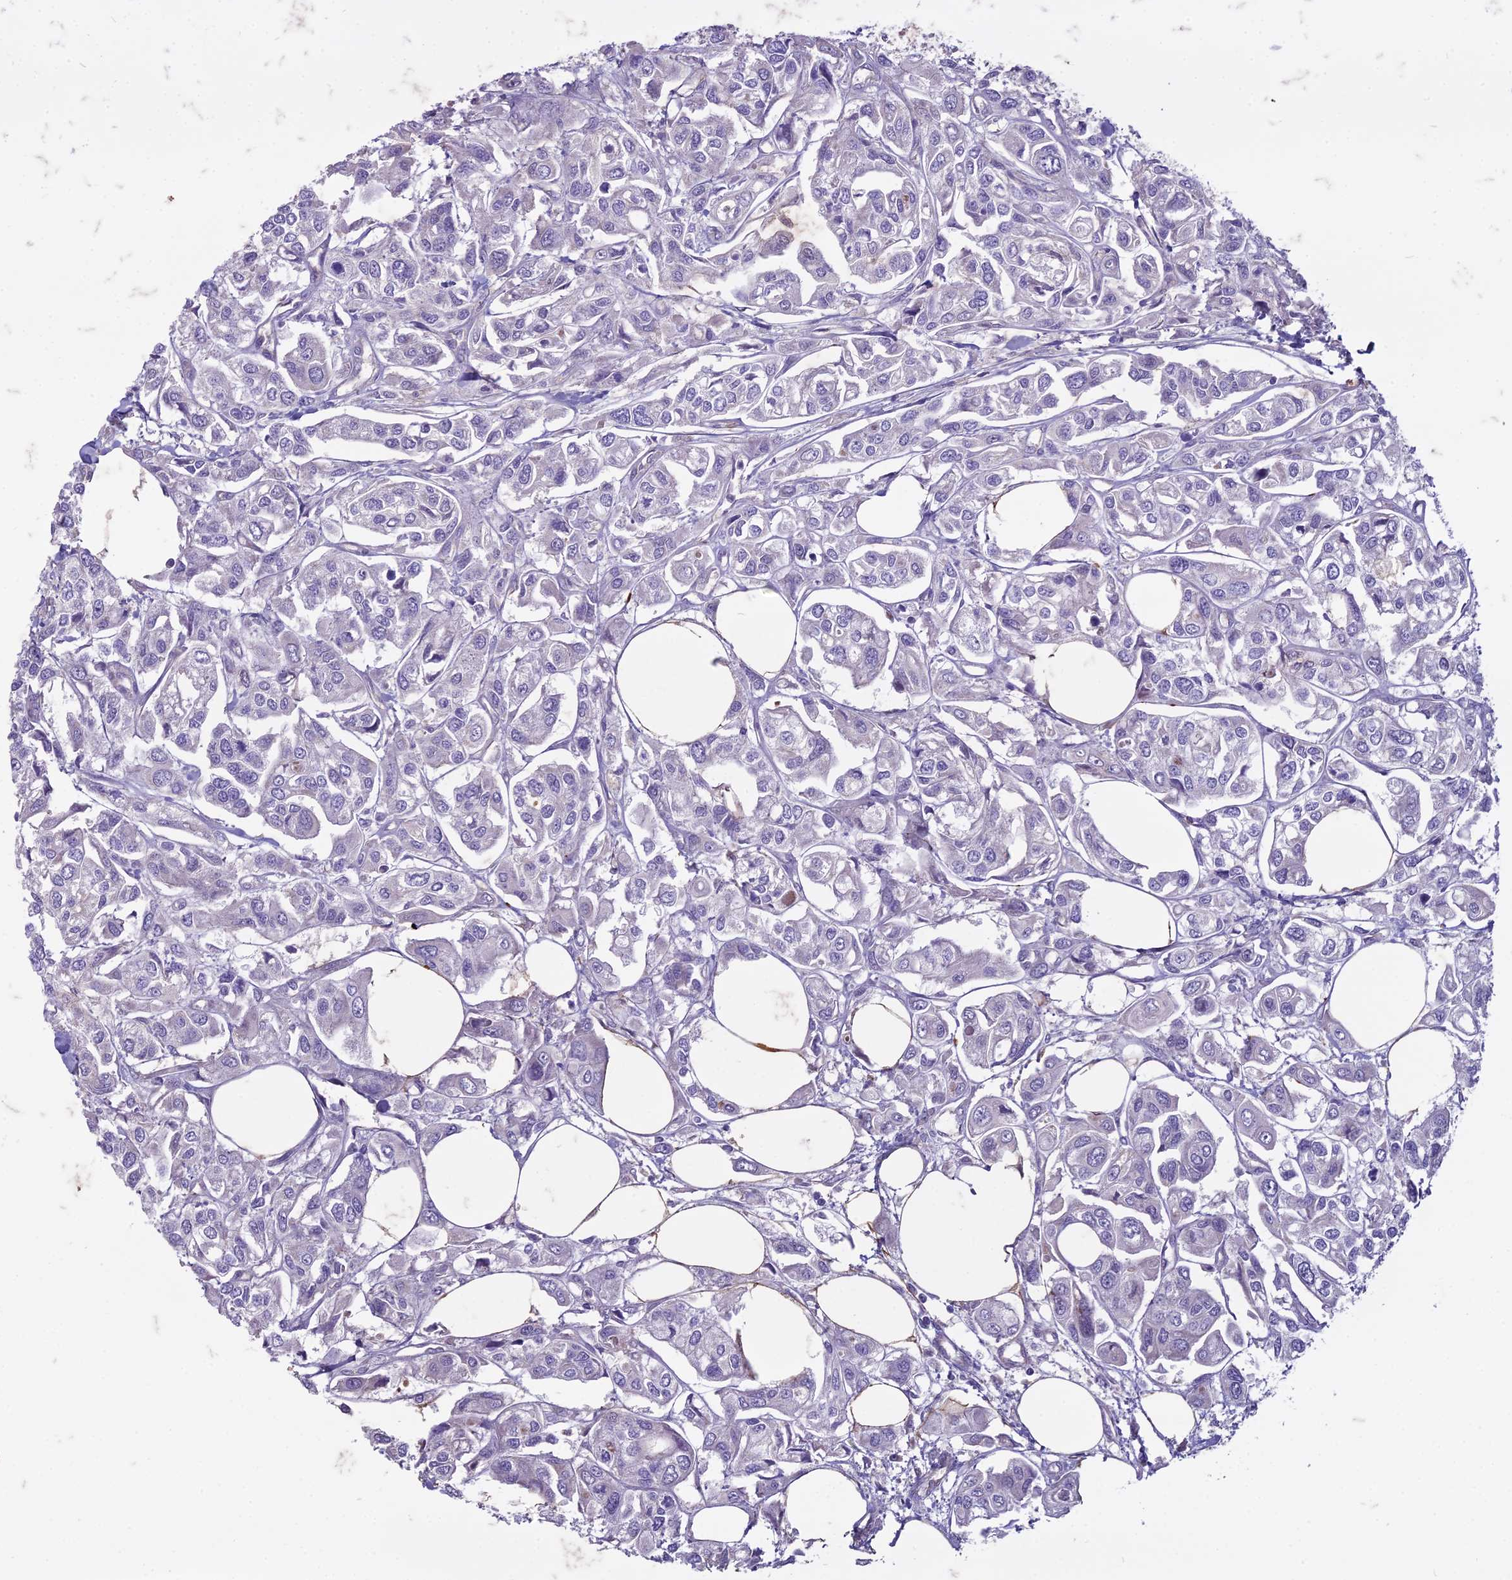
{"staining": {"intensity": "negative", "quantity": "none", "location": "none"}, "tissue": "urothelial cancer", "cell_type": "Tumor cells", "image_type": "cancer", "snomed": [{"axis": "morphology", "description": "Urothelial carcinoma, High grade"}, {"axis": "topography", "description": "Urinary bladder"}], "caption": "An image of urothelial cancer stained for a protein demonstrates no brown staining in tumor cells. Nuclei are stained in blue.", "gene": "DUS2", "patient": {"sex": "male", "age": 67}}